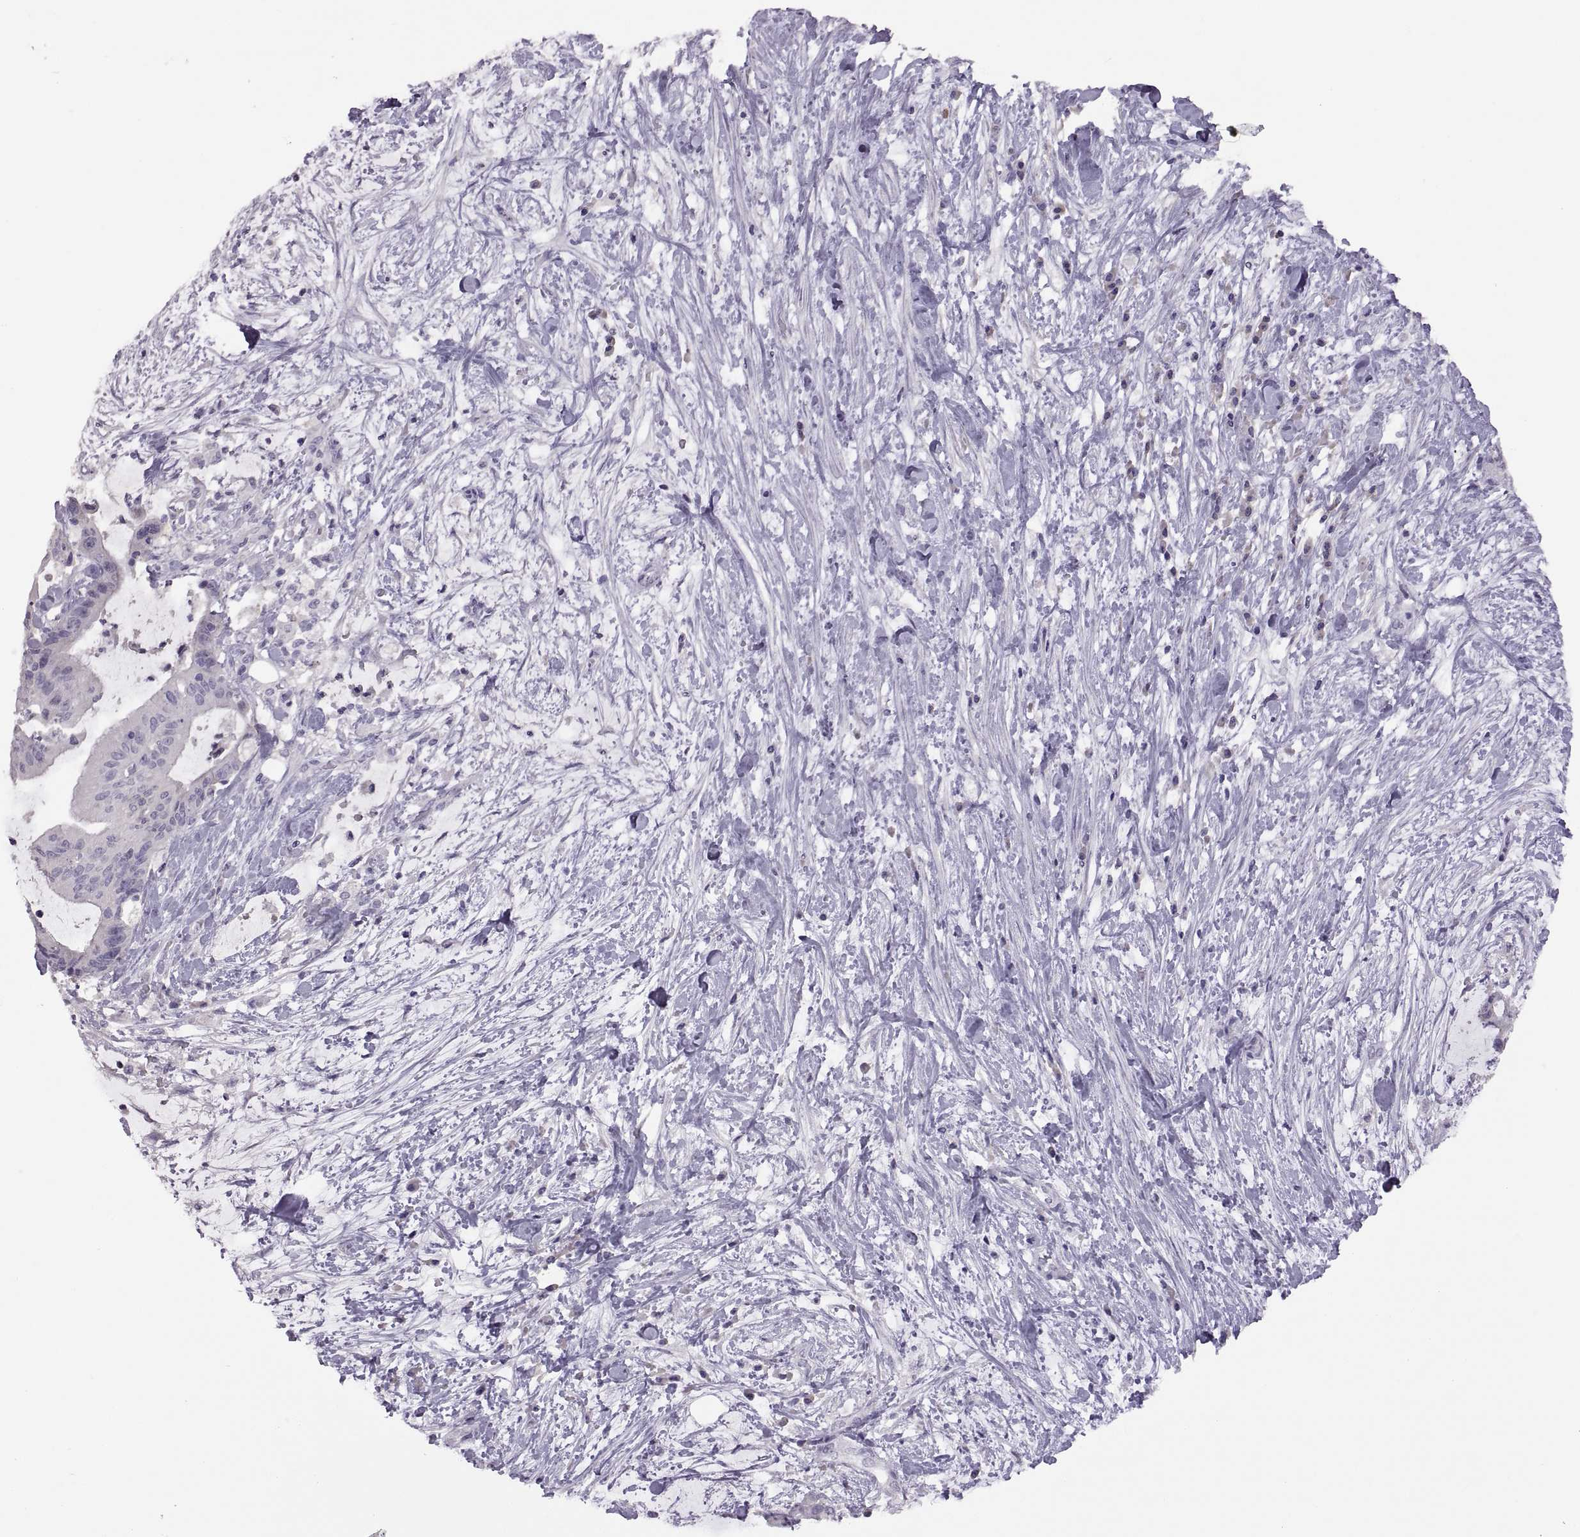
{"staining": {"intensity": "negative", "quantity": "none", "location": "none"}, "tissue": "liver cancer", "cell_type": "Tumor cells", "image_type": "cancer", "snomed": [{"axis": "morphology", "description": "Cholangiocarcinoma"}, {"axis": "topography", "description": "Liver"}], "caption": "High magnification brightfield microscopy of cholangiocarcinoma (liver) stained with DAB (3,3'-diaminobenzidine) (brown) and counterstained with hematoxylin (blue): tumor cells show no significant staining. Nuclei are stained in blue.", "gene": "TBX19", "patient": {"sex": "female", "age": 73}}